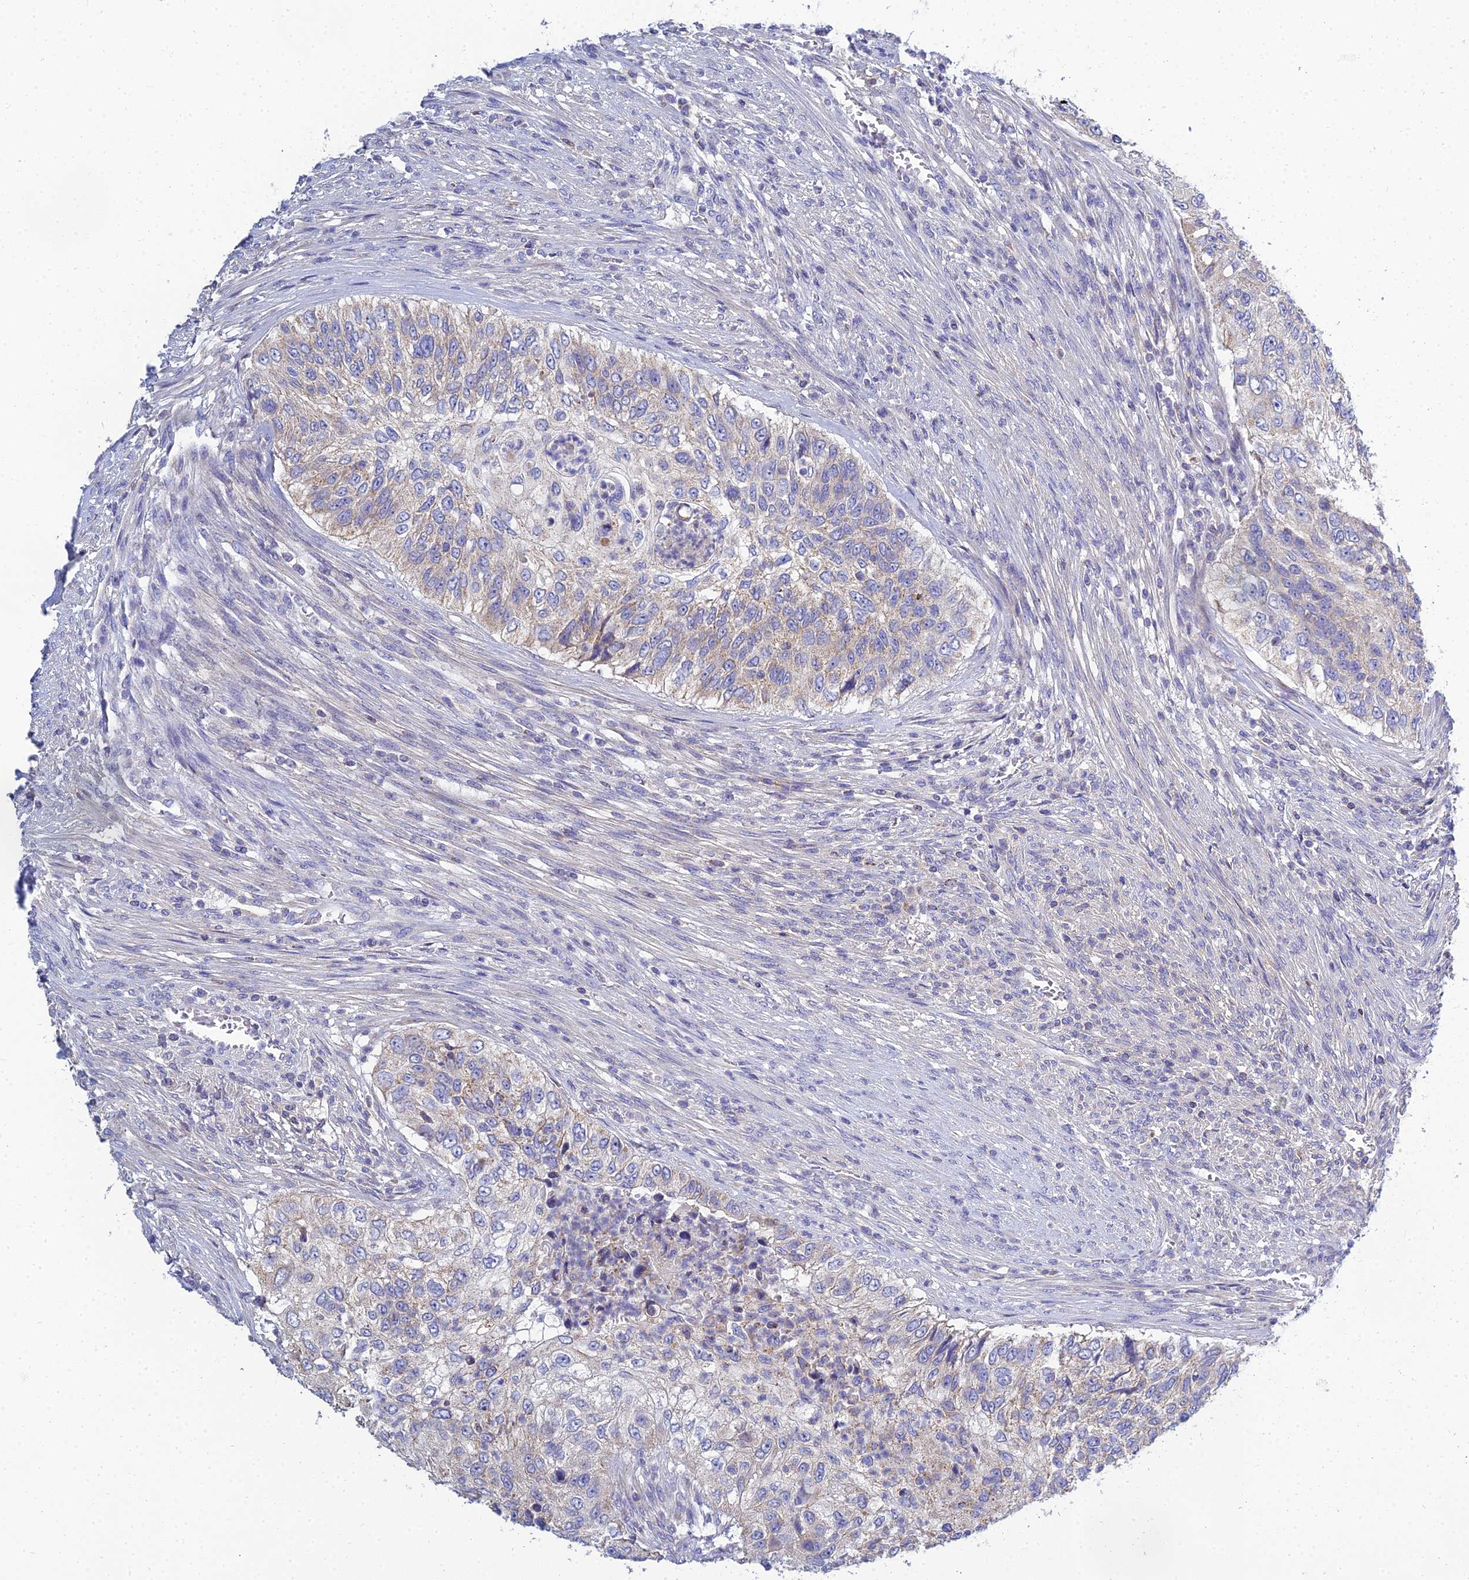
{"staining": {"intensity": "weak", "quantity": "25%-75%", "location": "cytoplasmic/membranous"}, "tissue": "urothelial cancer", "cell_type": "Tumor cells", "image_type": "cancer", "snomed": [{"axis": "morphology", "description": "Urothelial carcinoma, High grade"}, {"axis": "topography", "description": "Urinary bladder"}], "caption": "An immunohistochemistry image of tumor tissue is shown. Protein staining in brown labels weak cytoplasmic/membranous positivity in urothelial cancer within tumor cells.", "gene": "NPY", "patient": {"sex": "female", "age": 60}}